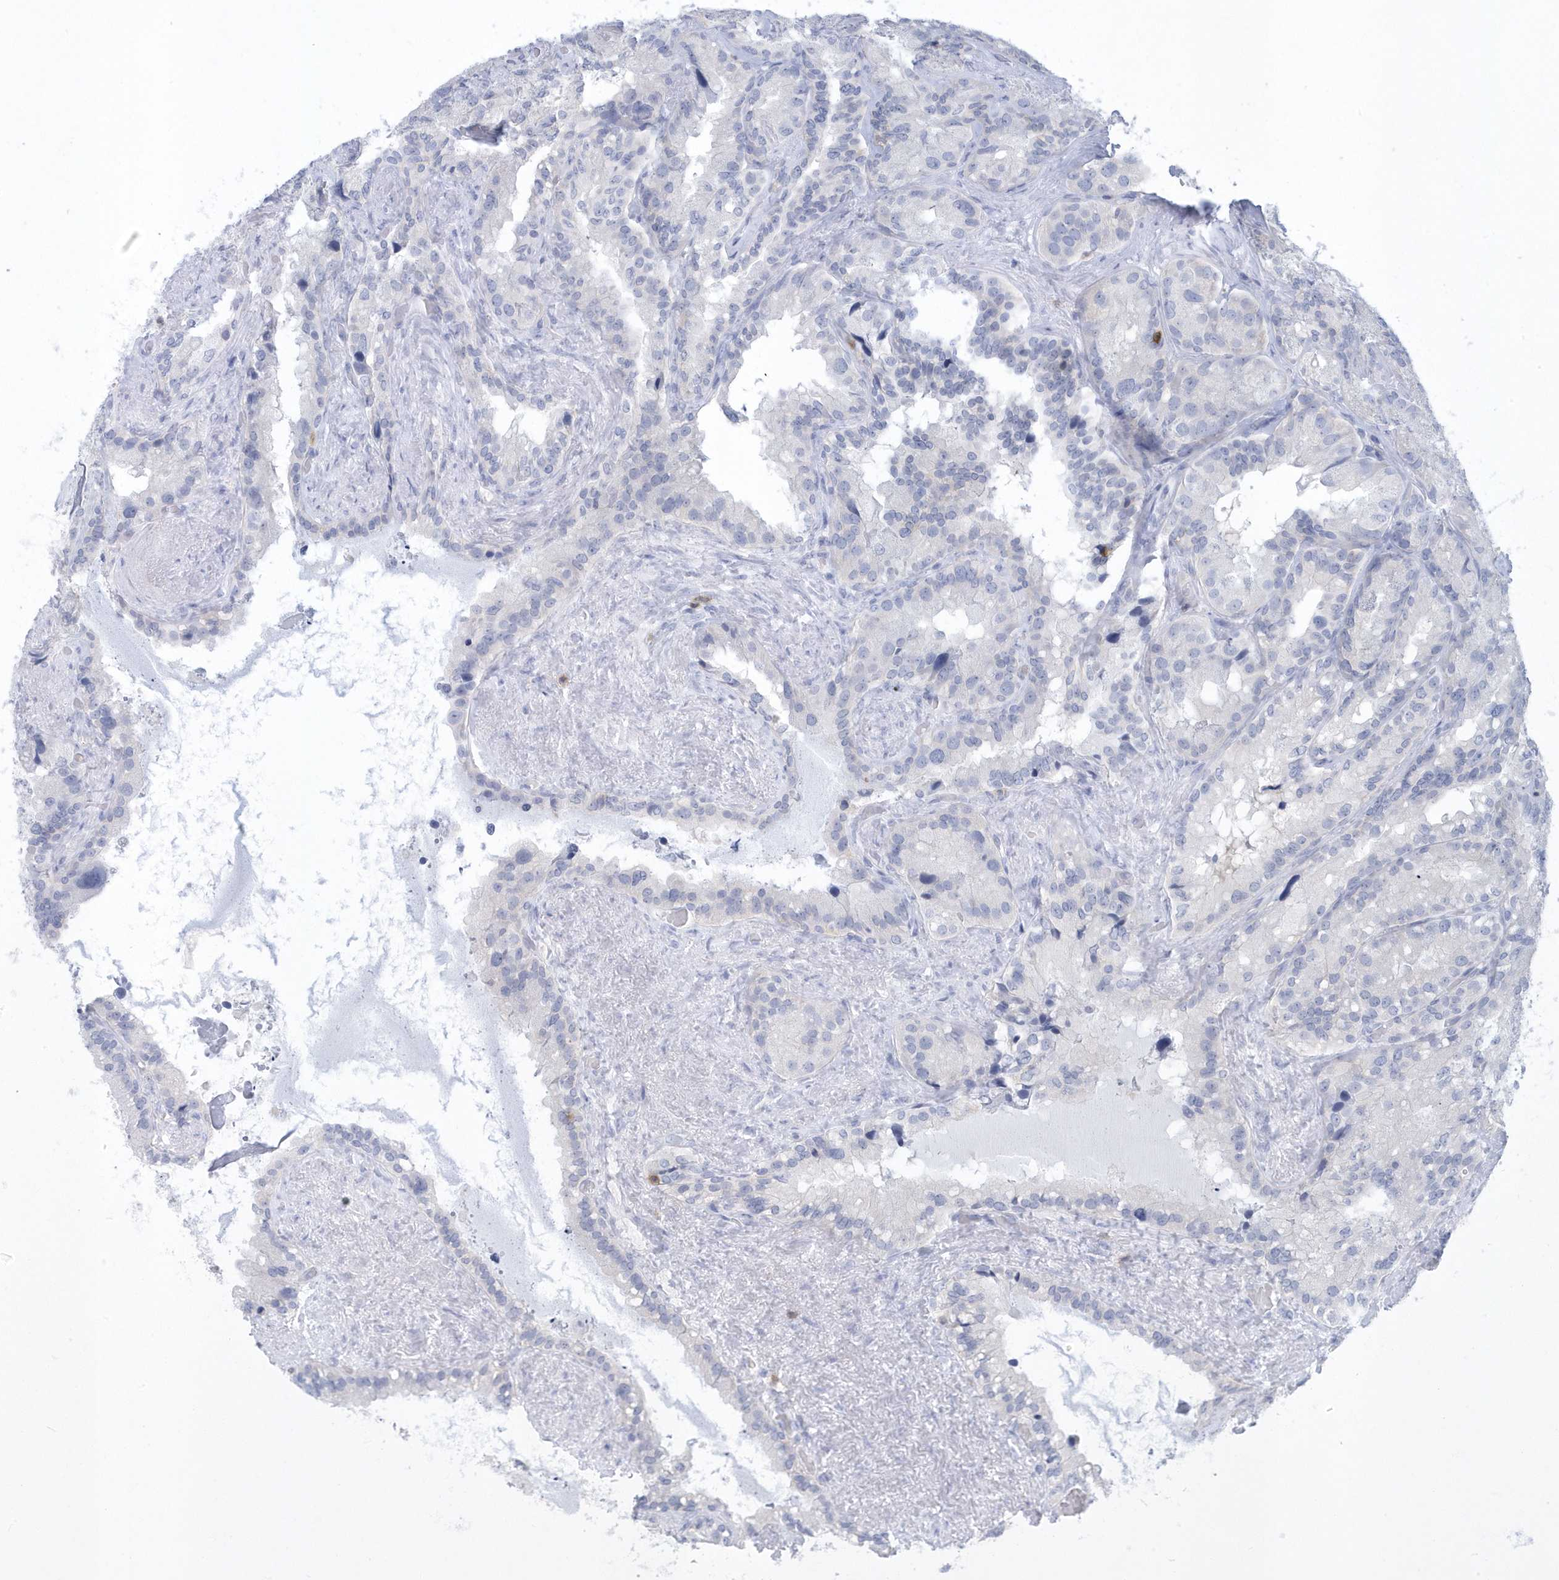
{"staining": {"intensity": "negative", "quantity": "none", "location": "none"}, "tissue": "seminal vesicle", "cell_type": "Glandular cells", "image_type": "normal", "snomed": [{"axis": "morphology", "description": "Normal tissue, NOS"}, {"axis": "topography", "description": "Prostate"}, {"axis": "topography", "description": "Seminal veicle"}], "caption": "Benign seminal vesicle was stained to show a protein in brown. There is no significant positivity in glandular cells. The staining is performed using DAB brown chromogen with nuclei counter-stained in using hematoxylin.", "gene": "PSD4", "patient": {"sex": "male", "age": 68}}